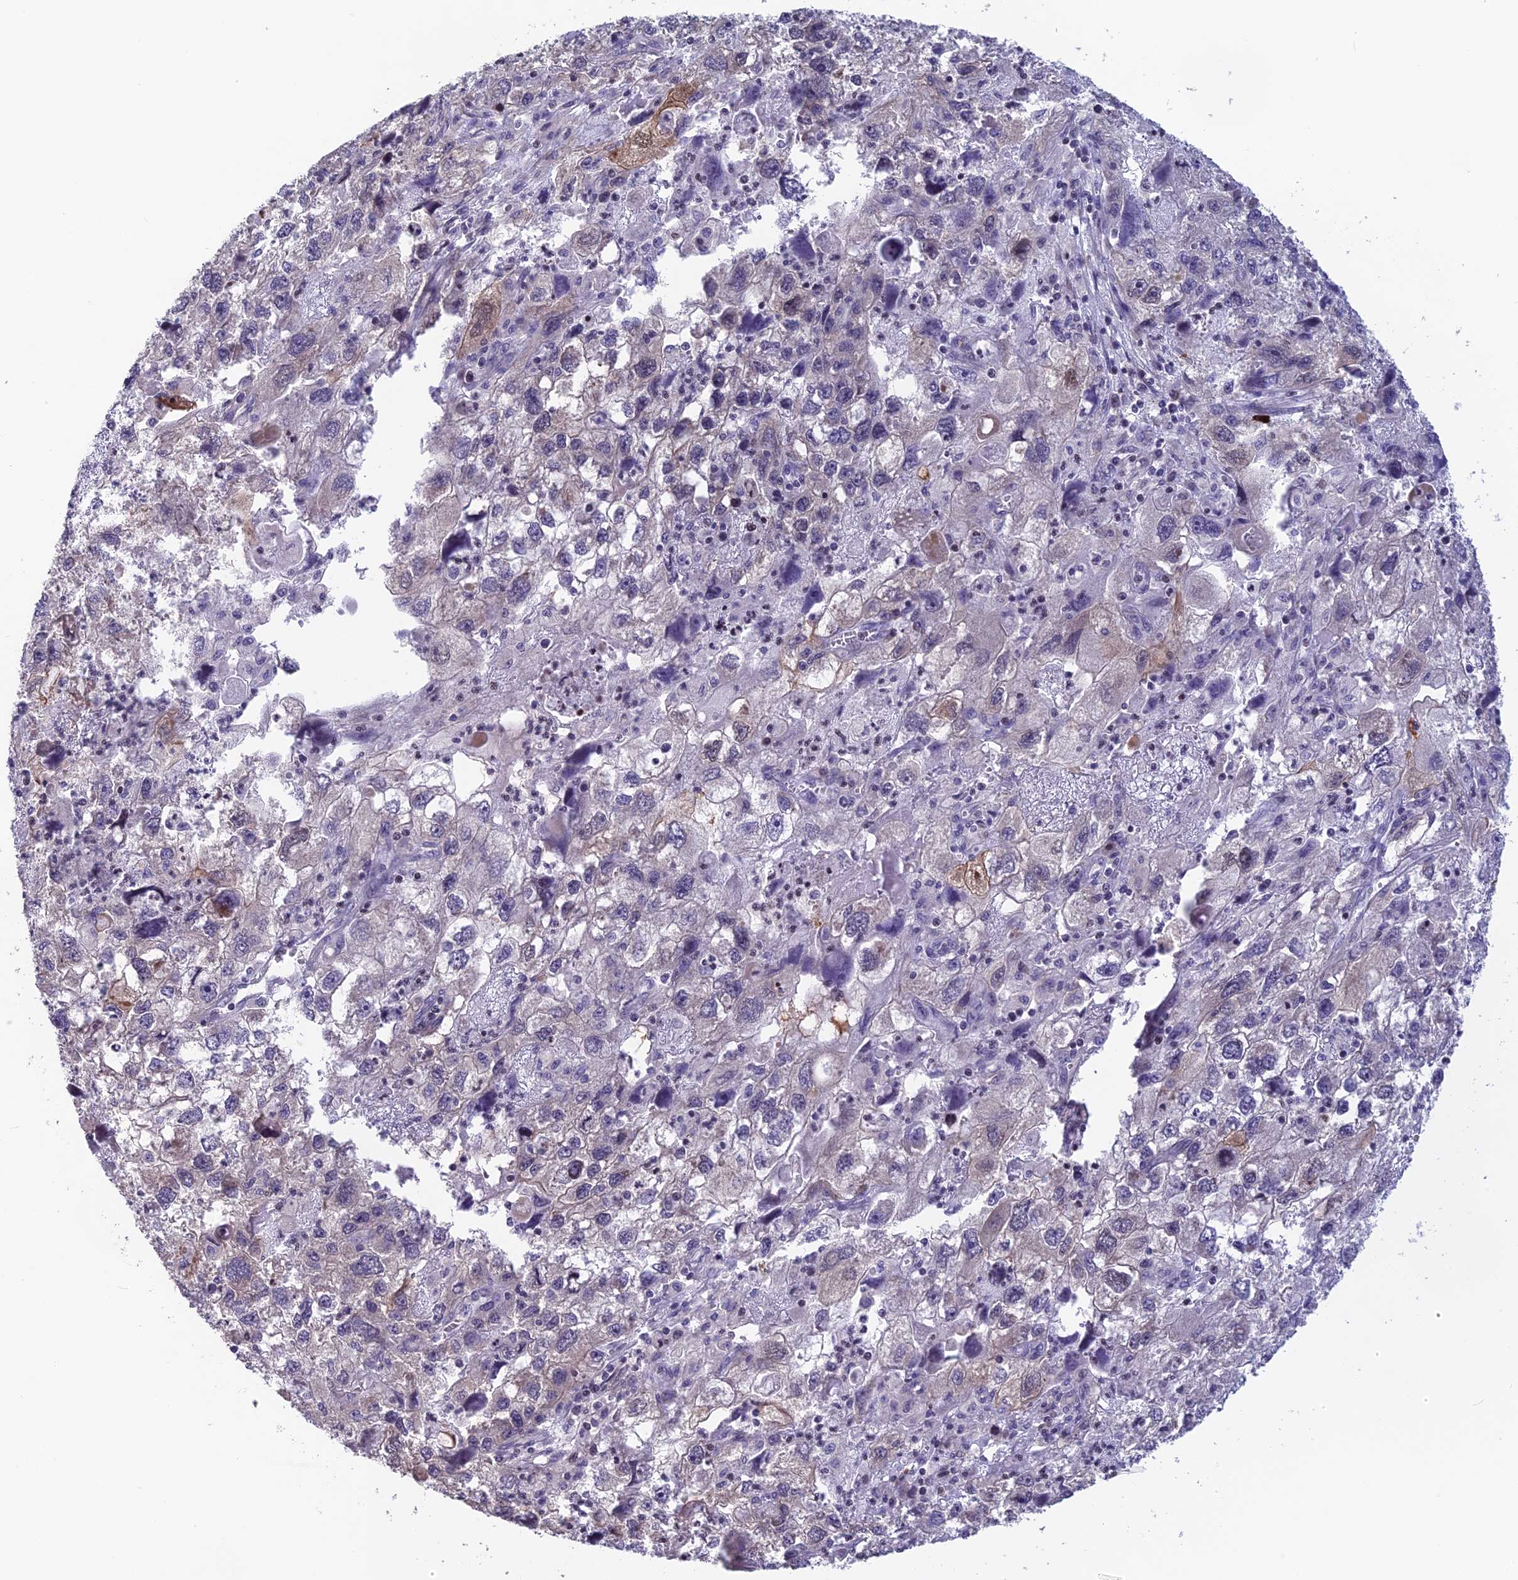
{"staining": {"intensity": "negative", "quantity": "none", "location": "none"}, "tissue": "endometrial cancer", "cell_type": "Tumor cells", "image_type": "cancer", "snomed": [{"axis": "morphology", "description": "Adenocarcinoma, NOS"}, {"axis": "topography", "description": "Endometrium"}], "caption": "Endometrial cancer was stained to show a protein in brown. There is no significant staining in tumor cells.", "gene": "TMEM134", "patient": {"sex": "female", "age": 49}}